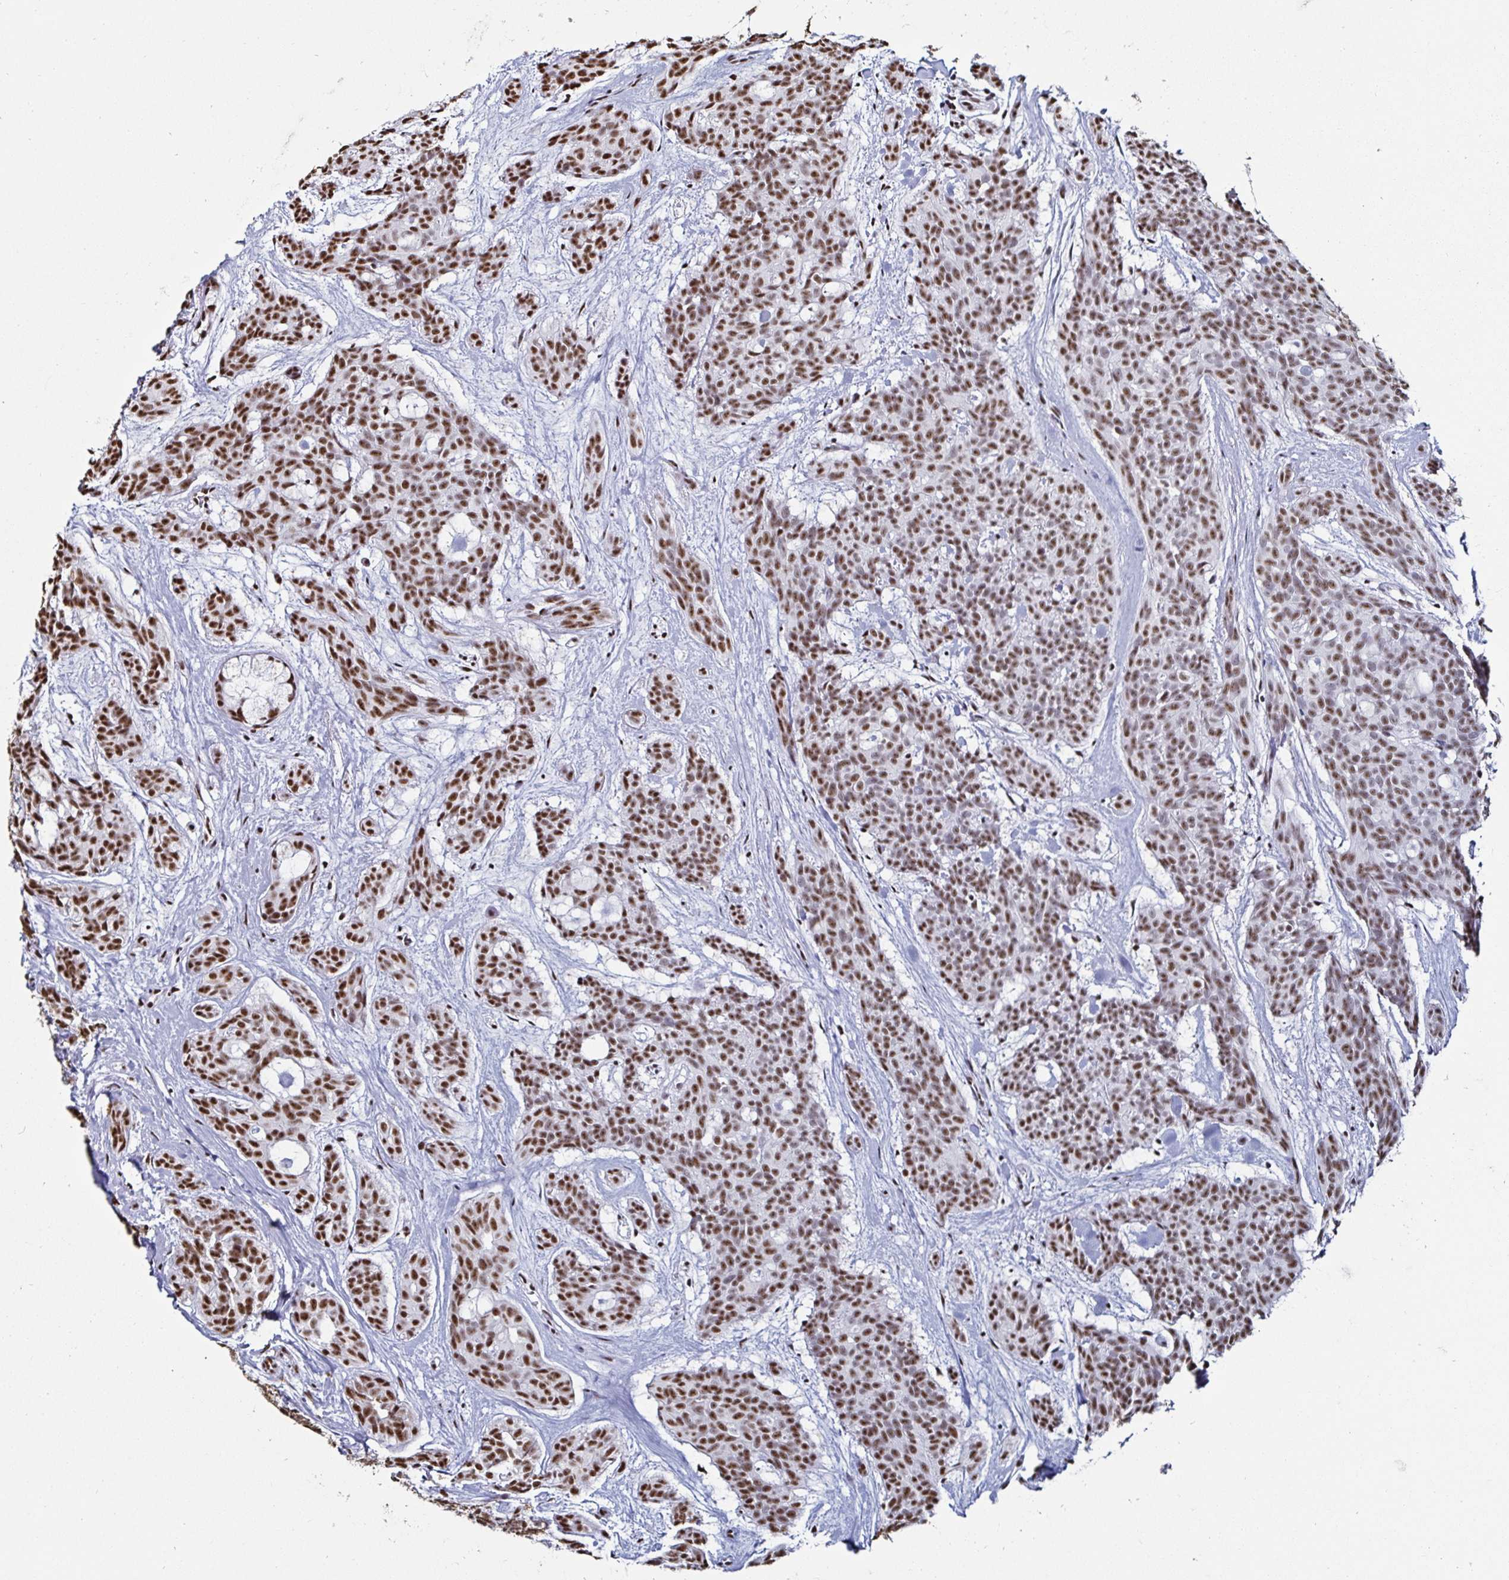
{"staining": {"intensity": "moderate", "quantity": ">75%", "location": "nuclear"}, "tissue": "head and neck cancer", "cell_type": "Tumor cells", "image_type": "cancer", "snomed": [{"axis": "morphology", "description": "Adenocarcinoma, NOS"}, {"axis": "topography", "description": "Head-Neck"}], "caption": "Immunohistochemistry (IHC) (DAB) staining of human head and neck adenocarcinoma reveals moderate nuclear protein expression in approximately >75% of tumor cells.", "gene": "DDX39B", "patient": {"sex": "male", "age": 66}}